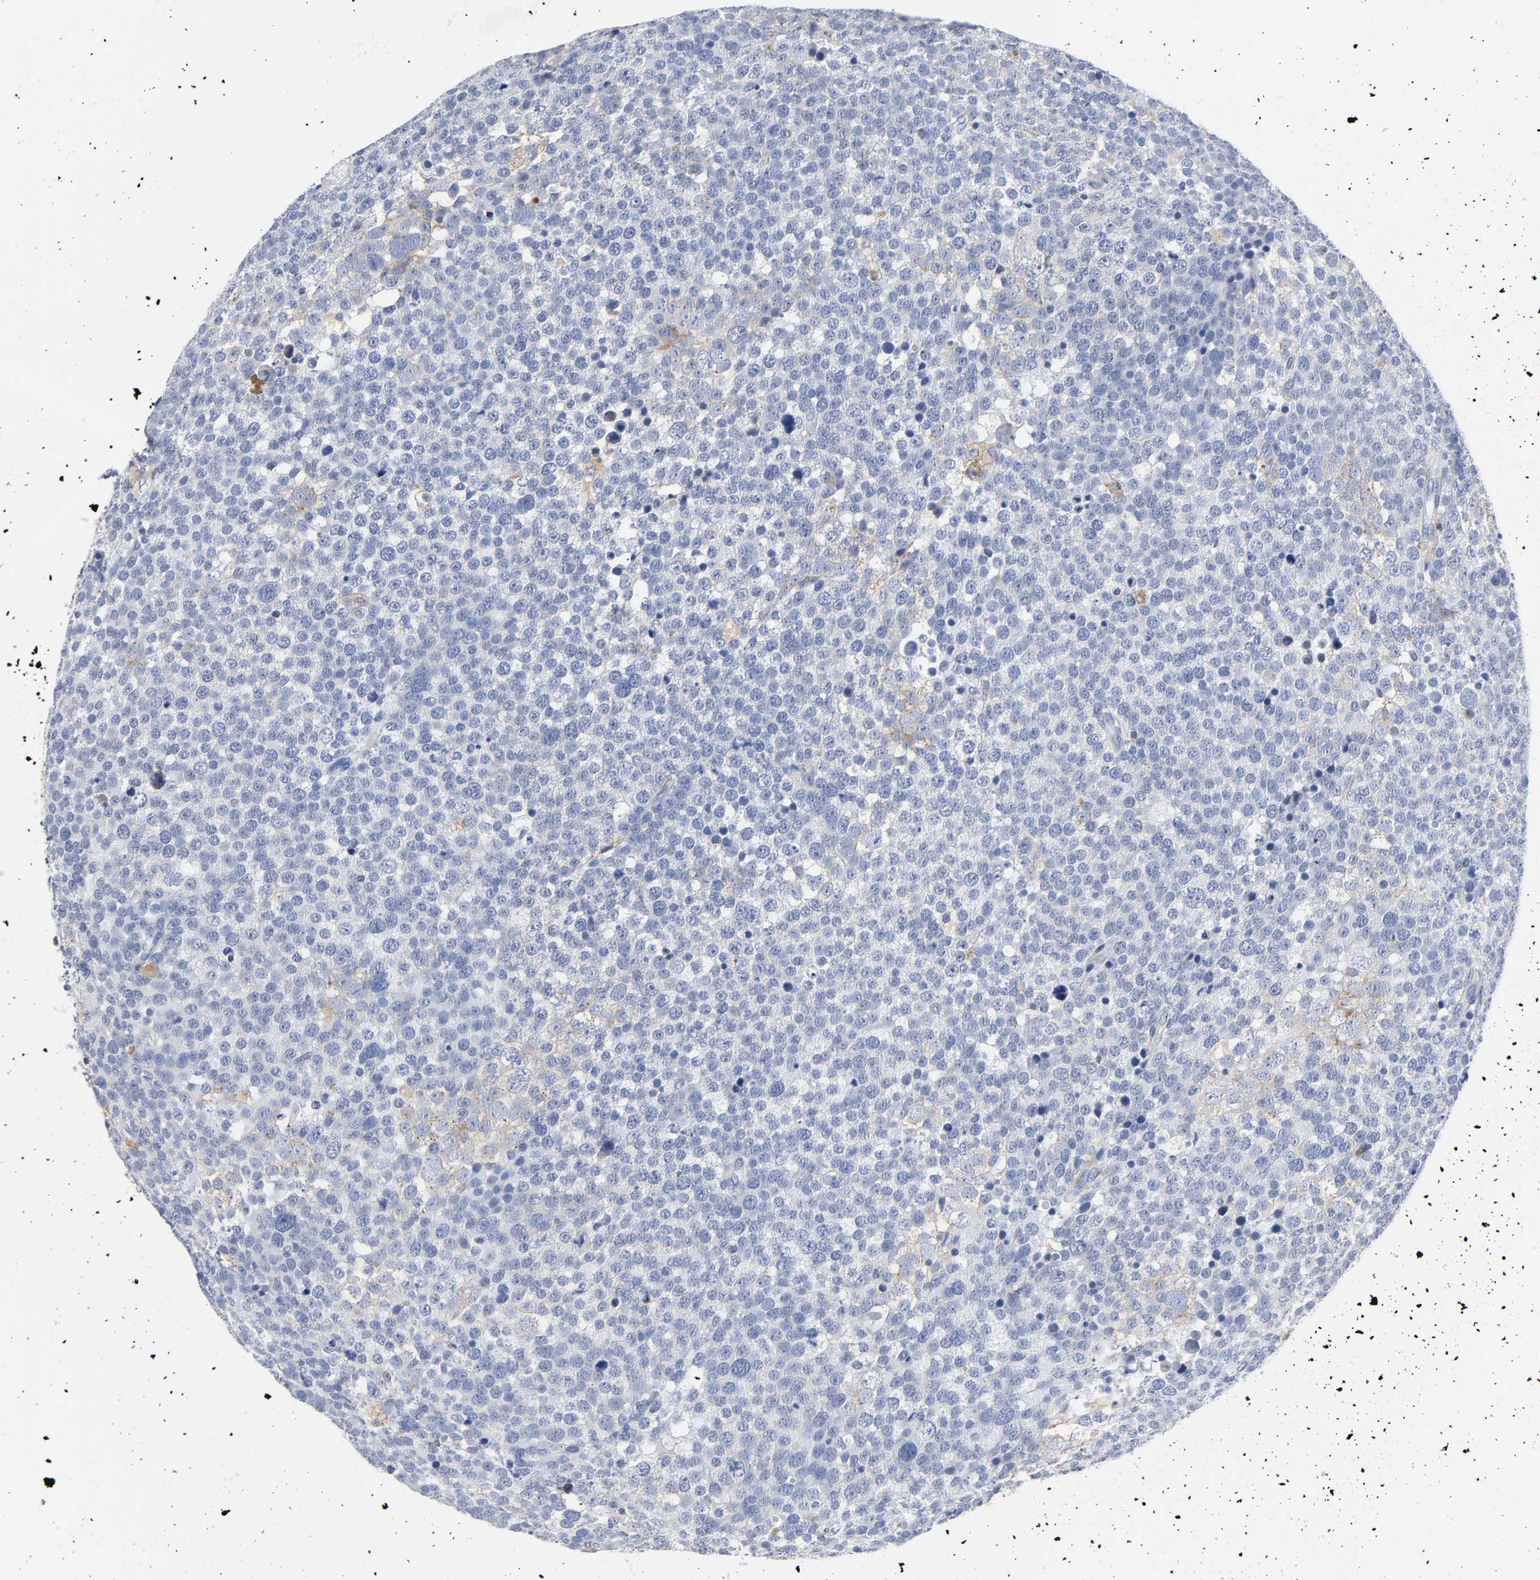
{"staining": {"intensity": "negative", "quantity": "none", "location": "none"}, "tissue": "testis cancer", "cell_type": "Tumor cells", "image_type": "cancer", "snomed": [{"axis": "morphology", "description": "Seminoma, NOS"}, {"axis": "topography", "description": "Testis"}], "caption": "A micrograph of human testis cancer is negative for staining in tumor cells.", "gene": "LRP1", "patient": {"sex": "male", "age": 71}}